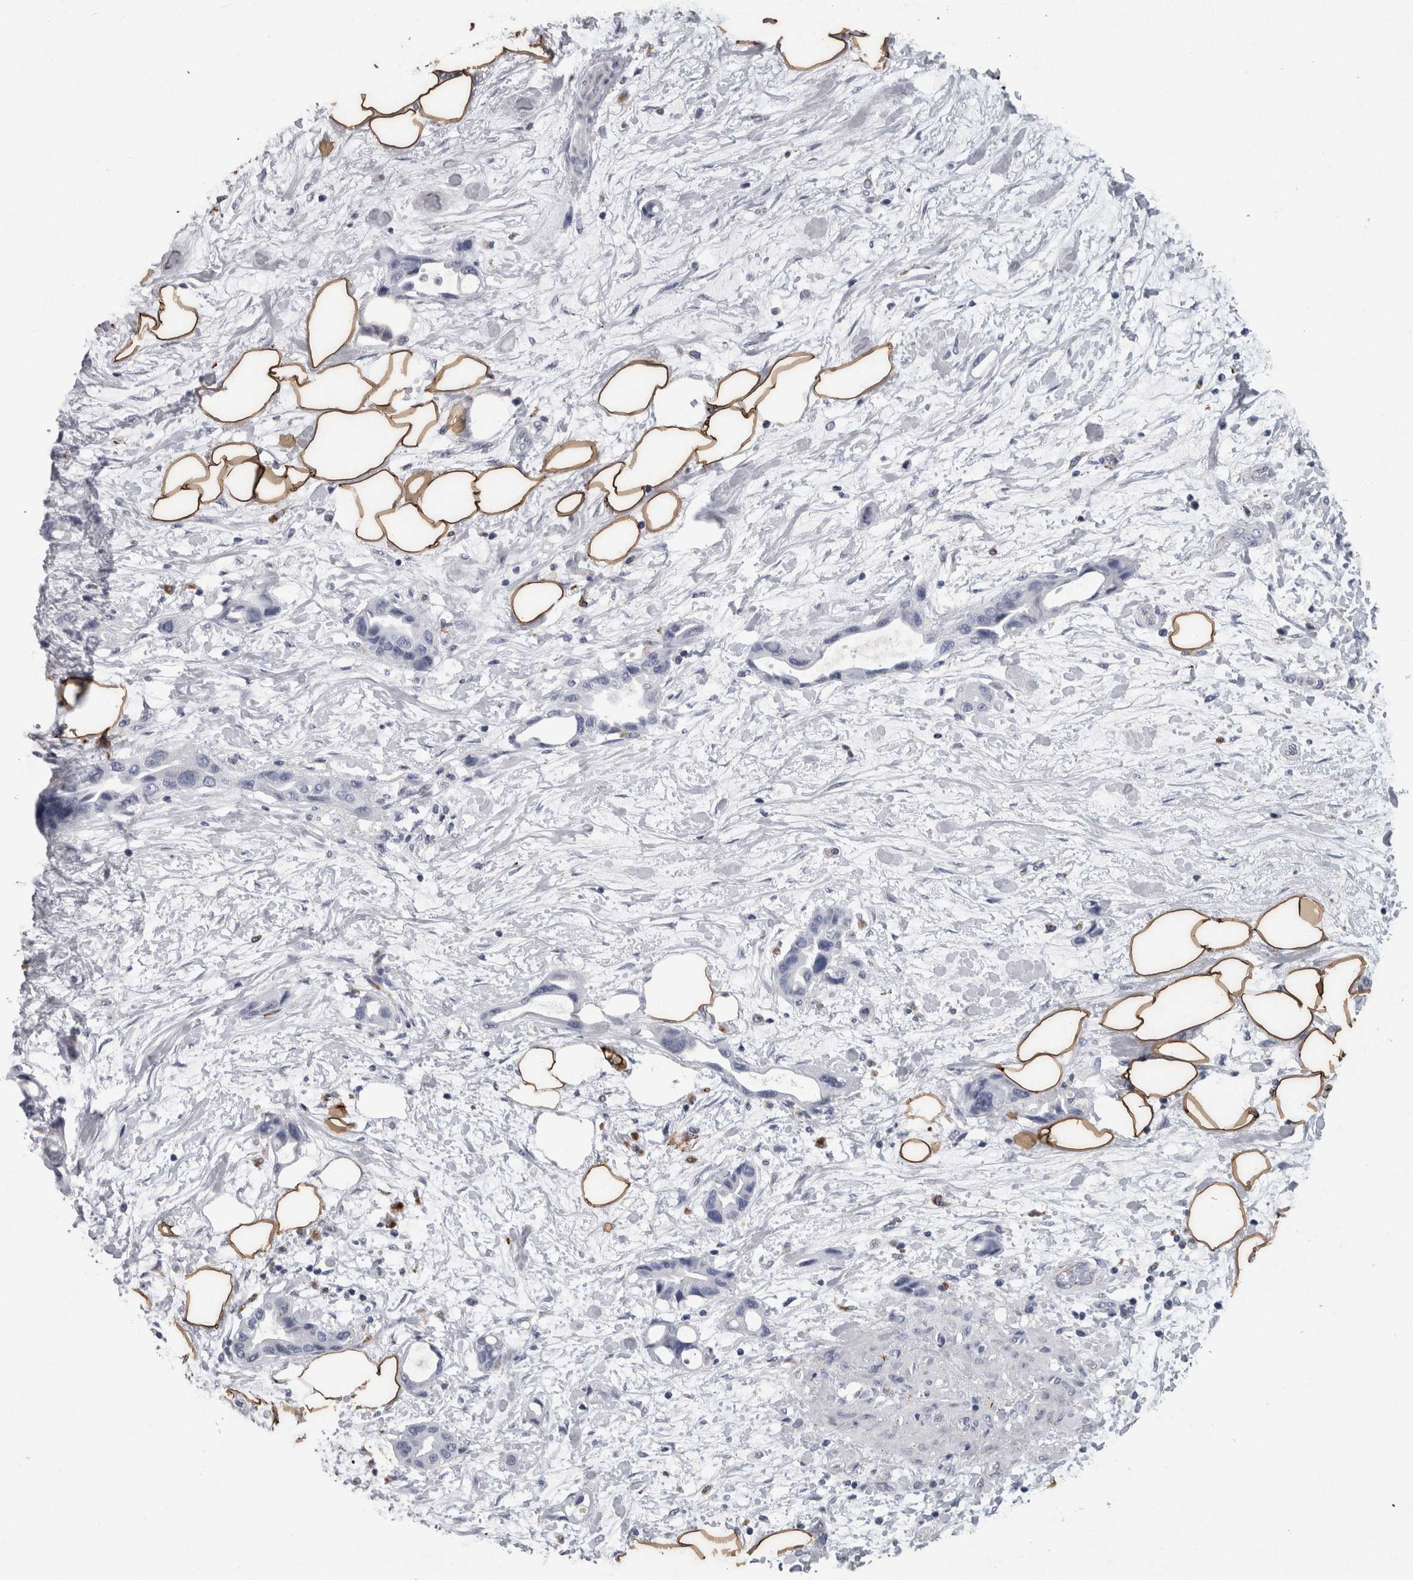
{"staining": {"intensity": "negative", "quantity": "none", "location": "none"}, "tissue": "pancreatic cancer", "cell_type": "Tumor cells", "image_type": "cancer", "snomed": [{"axis": "morphology", "description": "Adenocarcinoma, NOS"}, {"axis": "topography", "description": "Pancreas"}], "caption": "Histopathology image shows no significant protein staining in tumor cells of pancreatic cancer. (DAB IHC with hematoxylin counter stain).", "gene": "DPP7", "patient": {"sex": "female", "age": 57}}